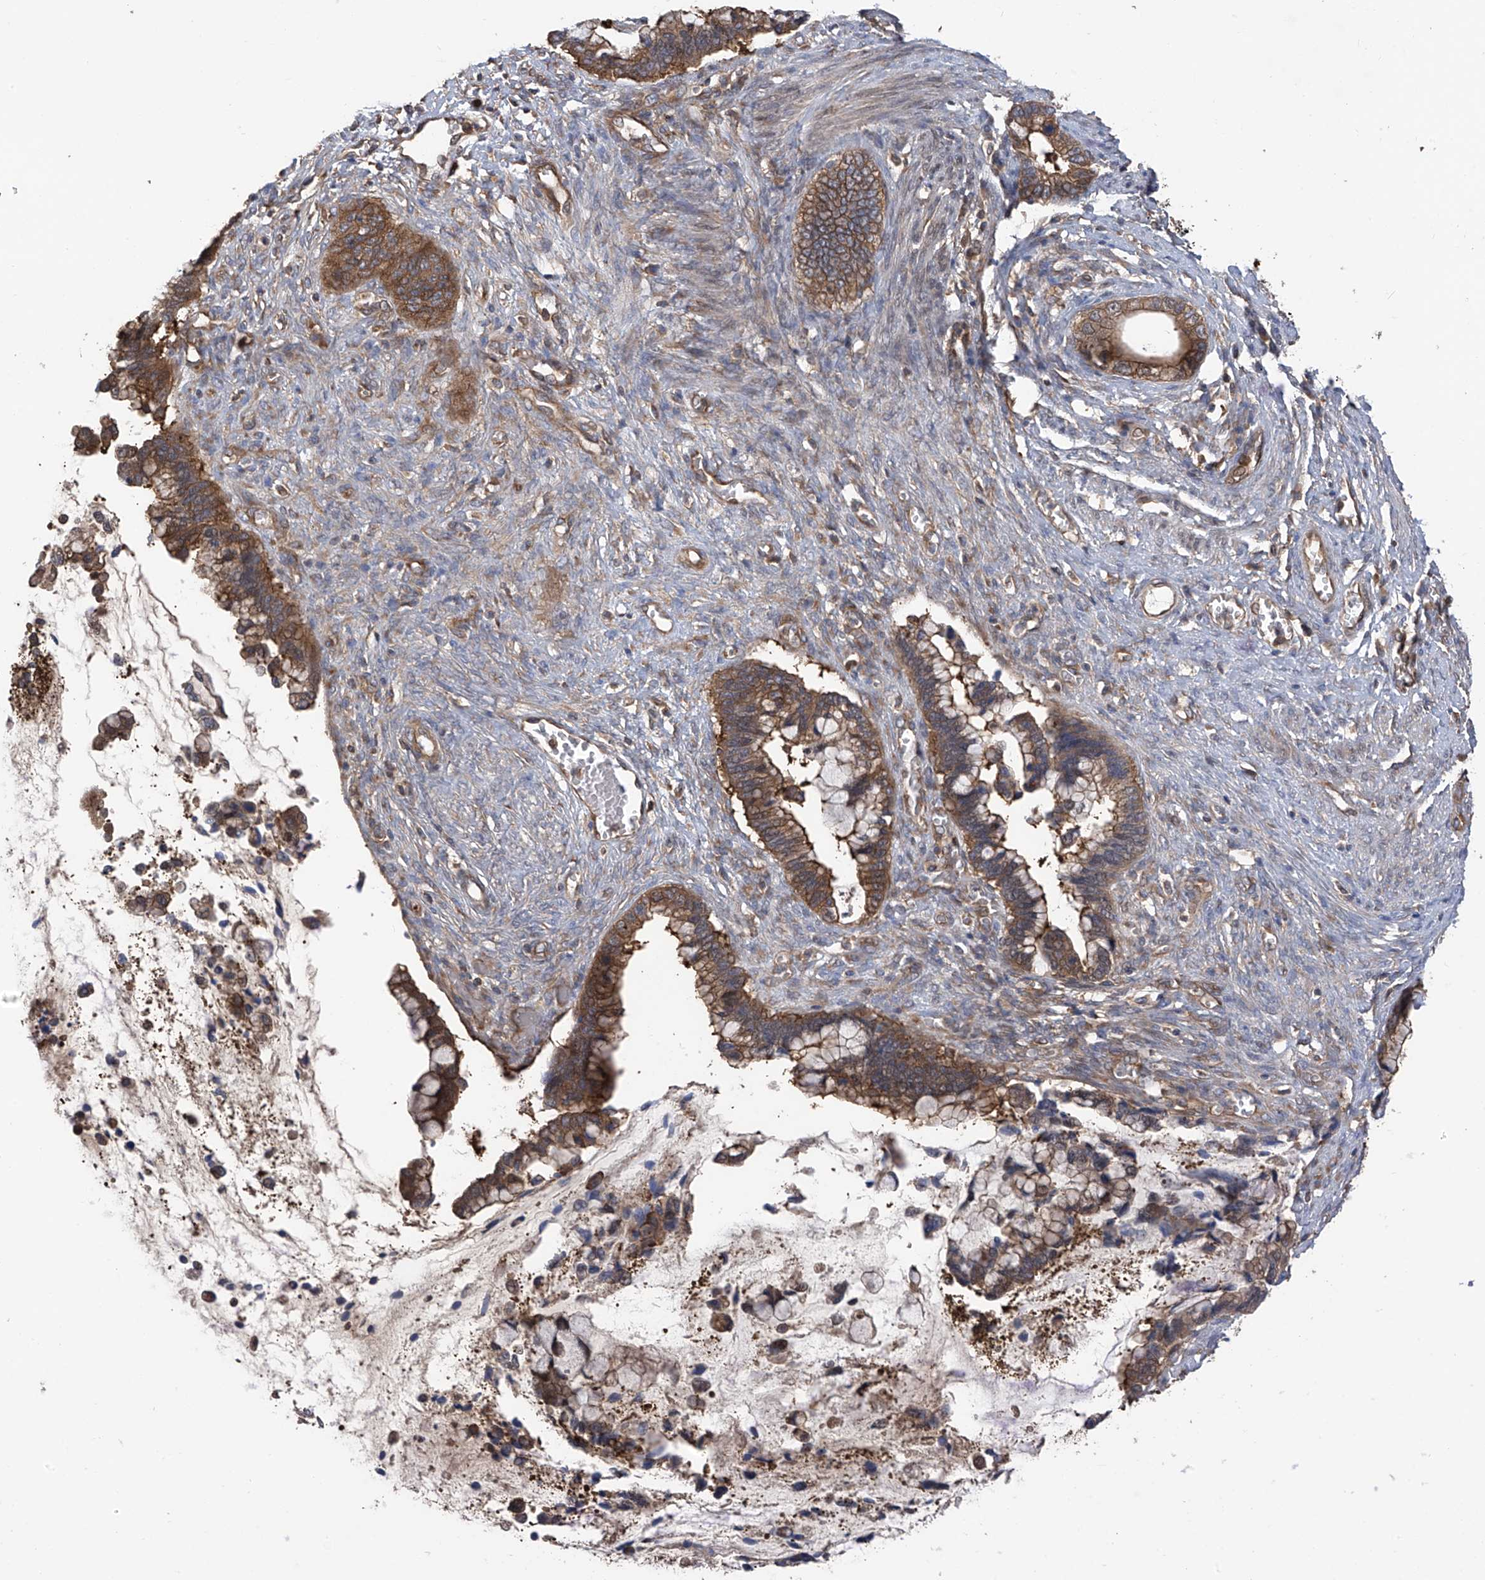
{"staining": {"intensity": "moderate", "quantity": ">75%", "location": "cytoplasmic/membranous"}, "tissue": "cervical cancer", "cell_type": "Tumor cells", "image_type": "cancer", "snomed": [{"axis": "morphology", "description": "Adenocarcinoma, NOS"}, {"axis": "topography", "description": "Cervix"}], "caption": "Tumor cells show medium levels of moderate cytoplasmic/membranous staining in approximately >75% of cells in human cervical cancer.", "gene": "CHPF", "patient": {"sex": "female", "age": 44}}